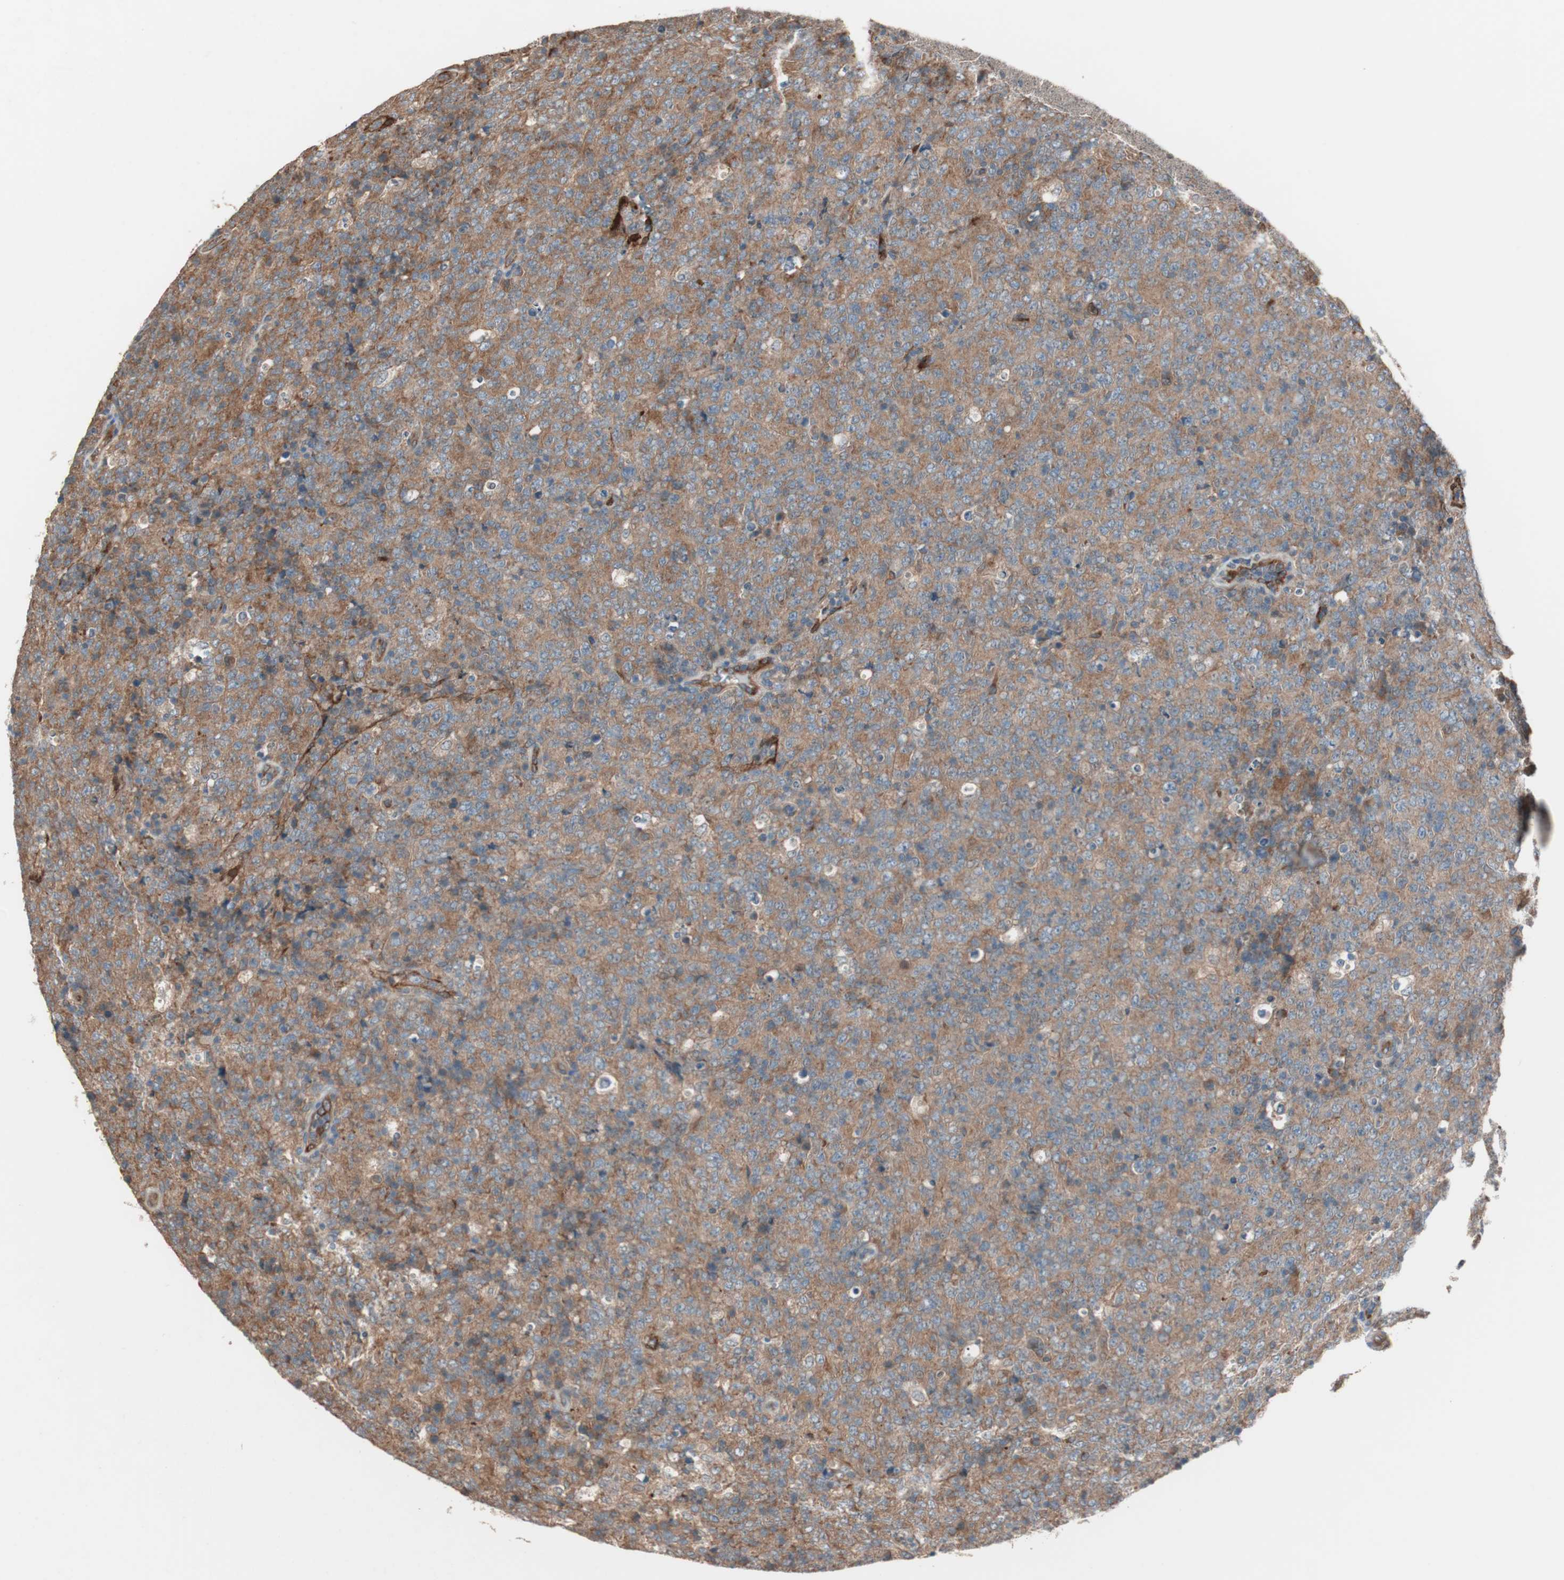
{"staining": {"intensity": "moderate", "quantity": ">75%", "location": "cytoplasmic/membranous"}, "tissue": "lymphoma", "cell_type": "Tumor cells", "image_type": "cancer", "snomed": [{"axis": "morphology", "description": "Malignant lymphoma, non-Hodgkin's type, High grade"}, {"axis": "topography", "description": "Tonsil"}], "caption": "A medium amount of moderate cytoplasmic/membranous expression is seen in approximately >75% of tumor cells in lymphoma tissue.", "gene": "STAB1", "patient": {"sex": "female", "age": 36}}